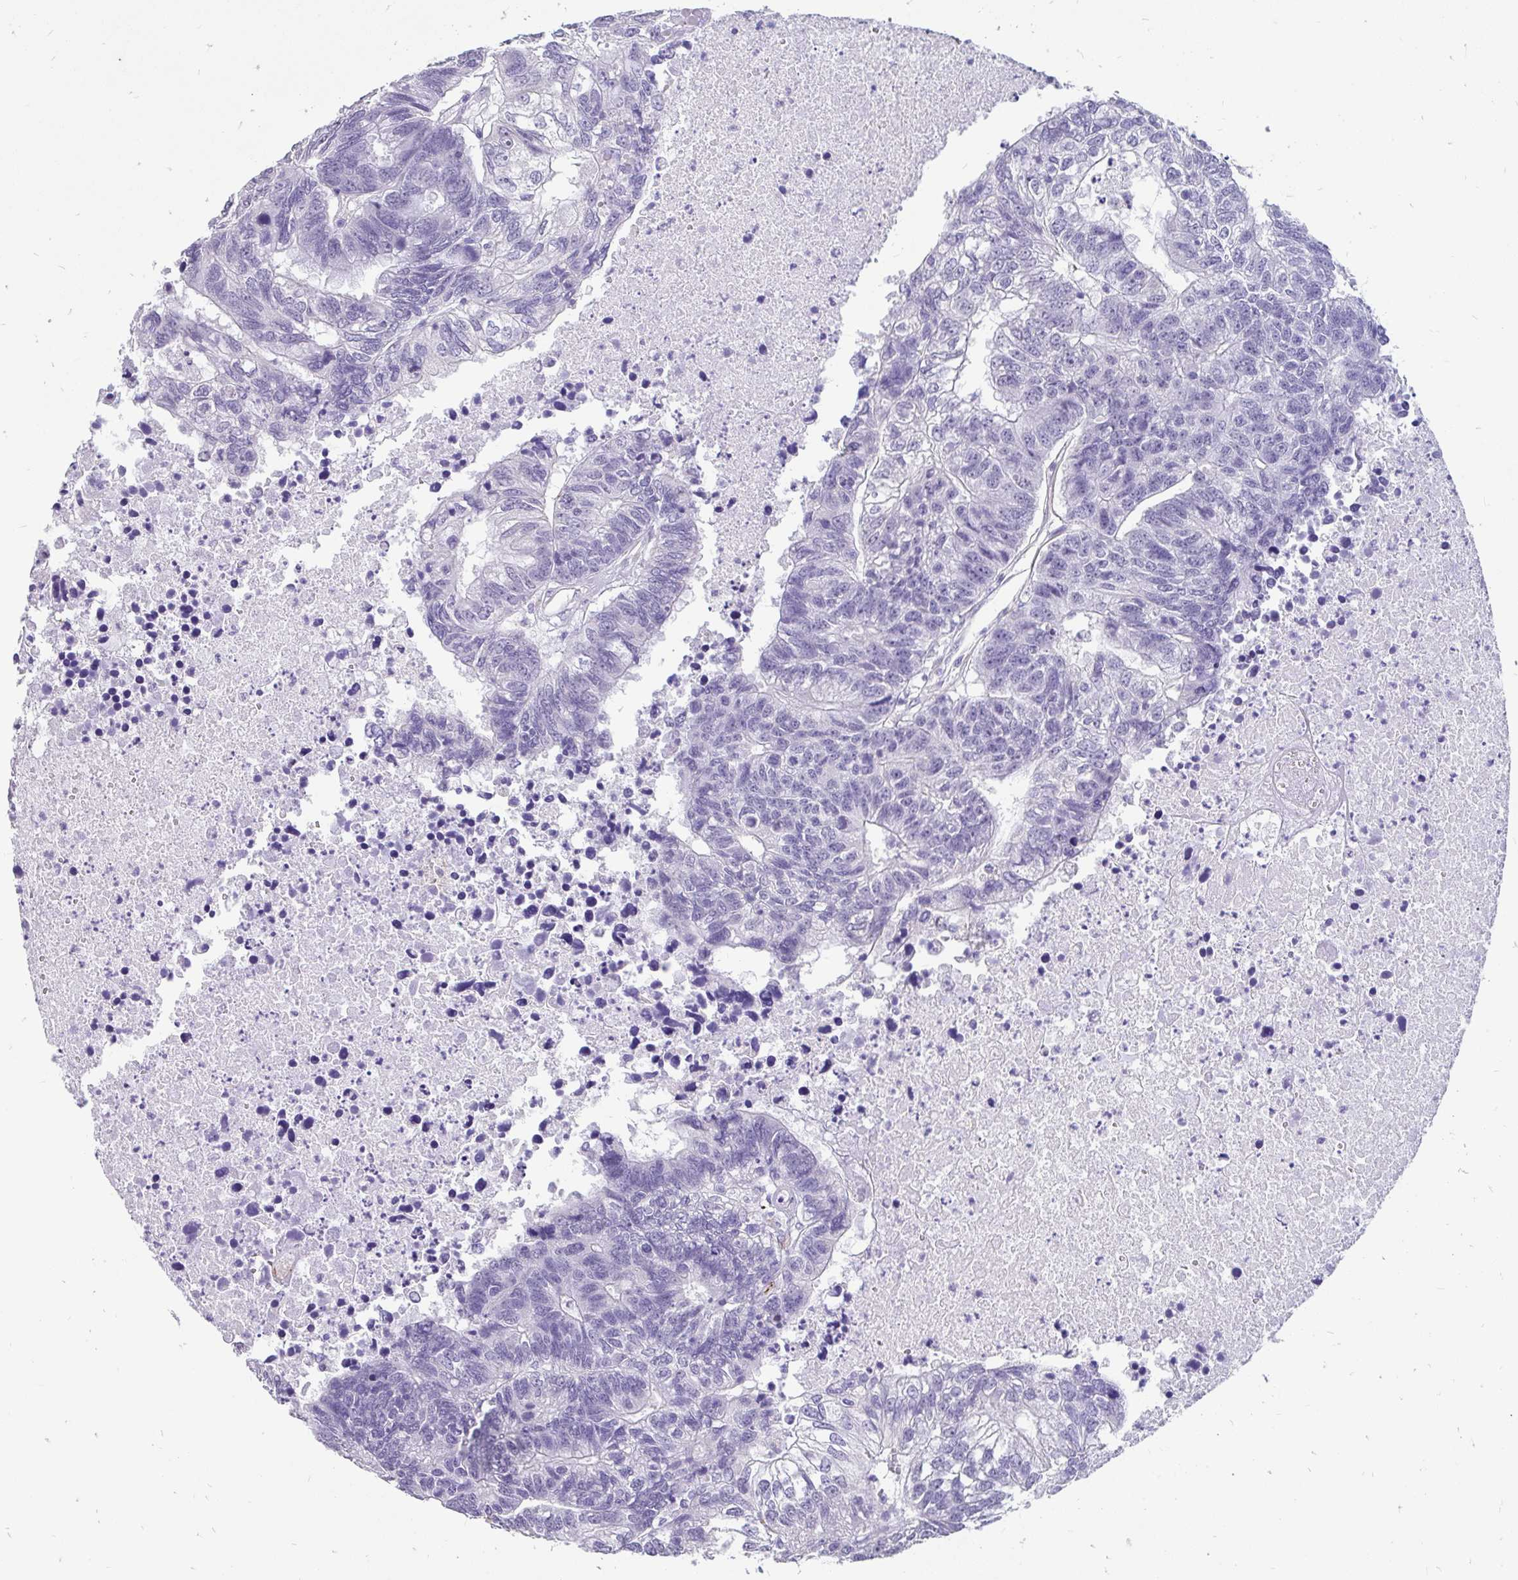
{"staining": {"intensity": "negative", "quantity": "none", "location": "none"}, "tissue": "colorectal cancer", "cell_type": "Tumor cells", "image_type": "cancer", "snomed": [{"axis": "morphology", "description": "Adenocarcinoma, NOS"}, {"axis": "topography", "description": "Colon"}], "caption": "The image reveals no staining of tumor cells in adenocarcinoma (colorectal). The staining was performed using DAB (3,3'-diaminobenzidine) to visualize the protein expression in brown, while the nuclei were stained in blue with hematoxylin (Magnification: 20x).", "gene": "EML5", "patient": {"sex": "female", "age": 48}}